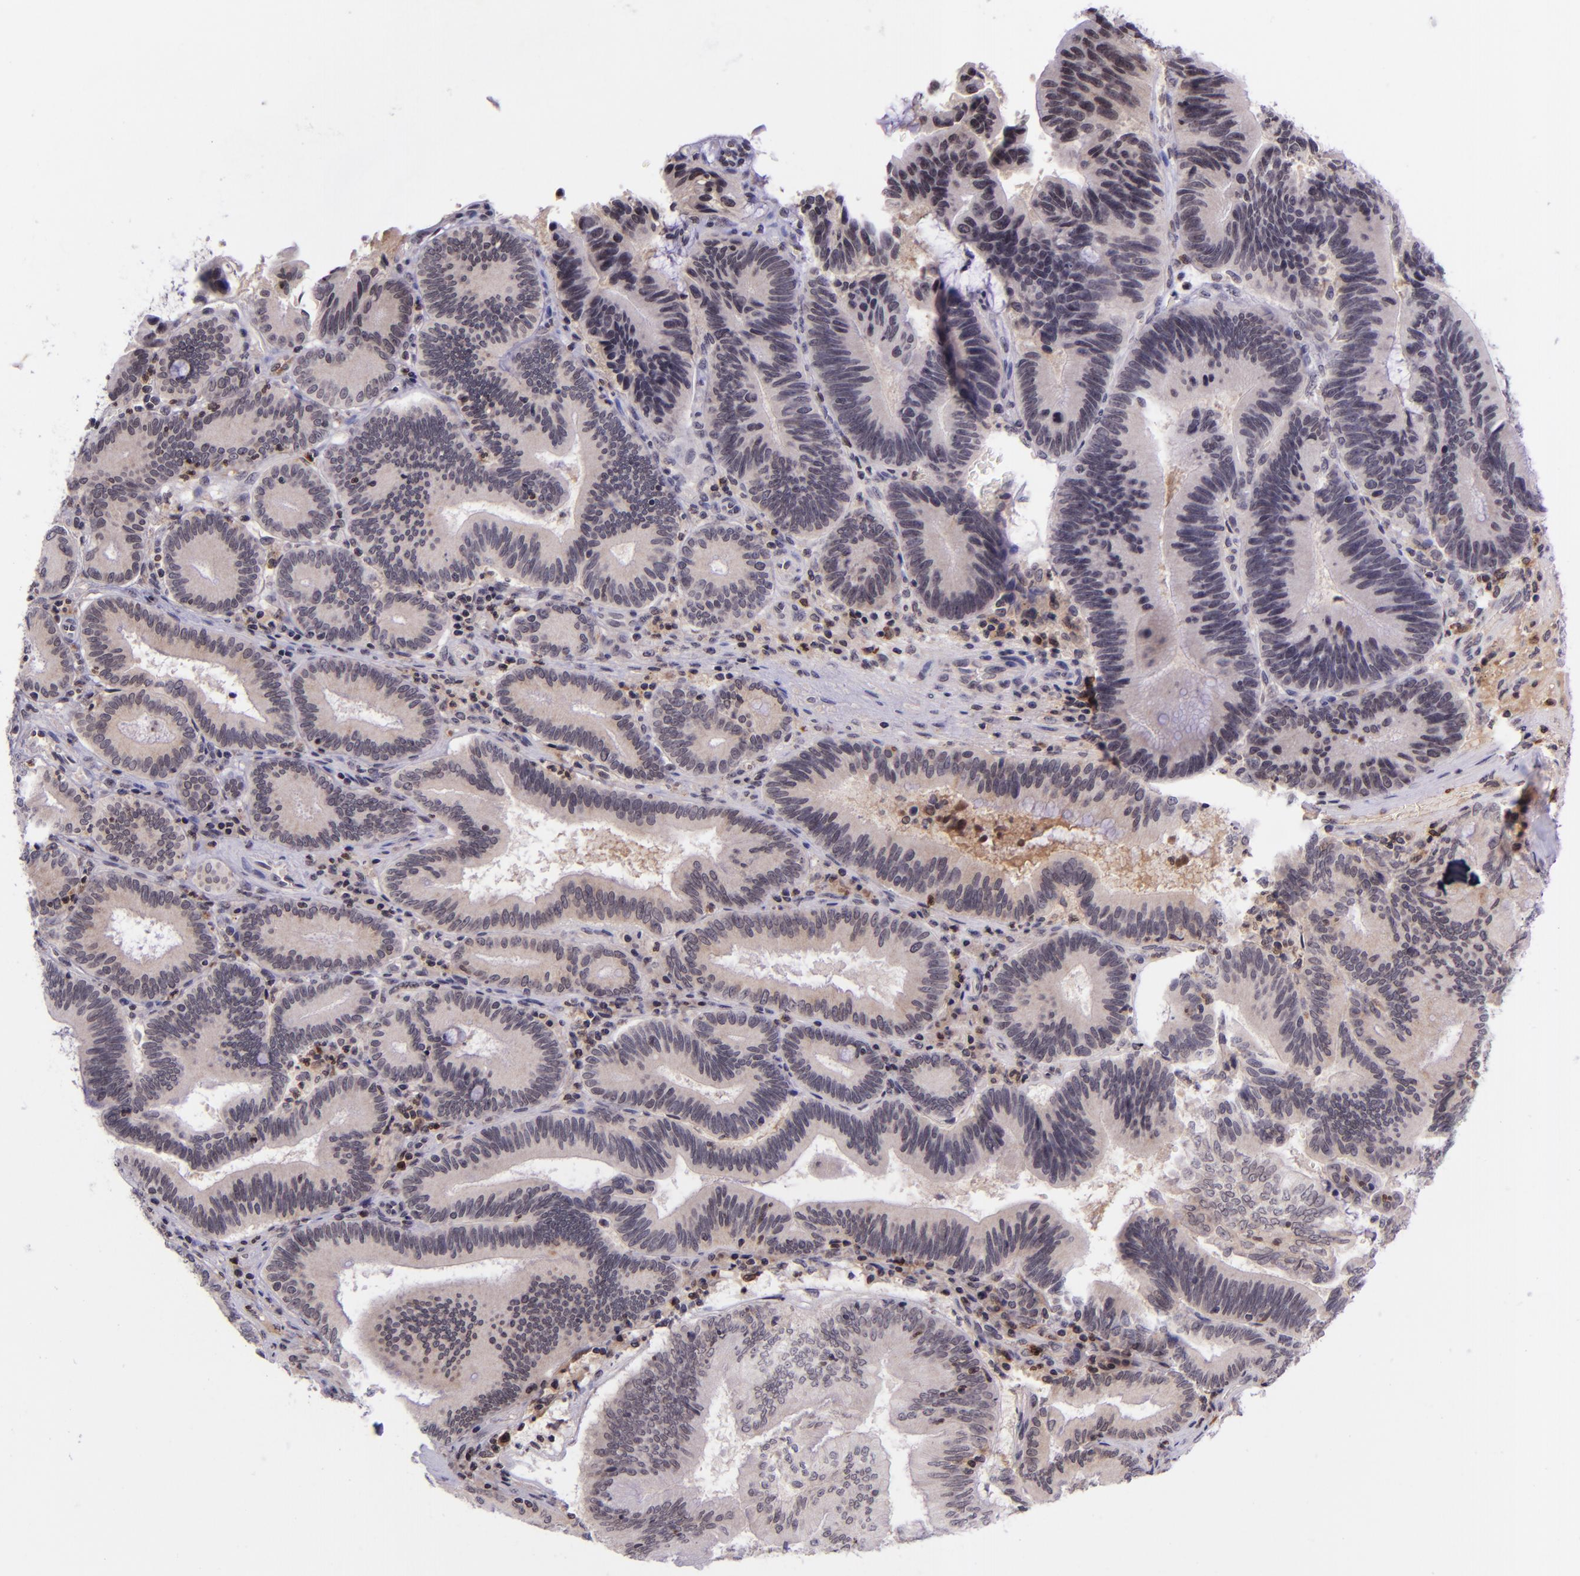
{"staining": {"intensity": "weak", "quantity": "<25%", "location": "cytoplasmic/membranous"}, "tissue": "pancreatic cancer", "cell_type": "Tumor cells", "image_type": "cancer", "snomed": [{"axis": "morphology", "description": "Adenocarcinoma, NOS"}, {"axis": "topography", "description": "Pancreas"}], "caption": "This is a photomicrograph of IHC staining of pancreatic cancer, which shows no positivity in tumor cells.", "gene": "SELL", "patient": {"sex": "male", "age": 82}}